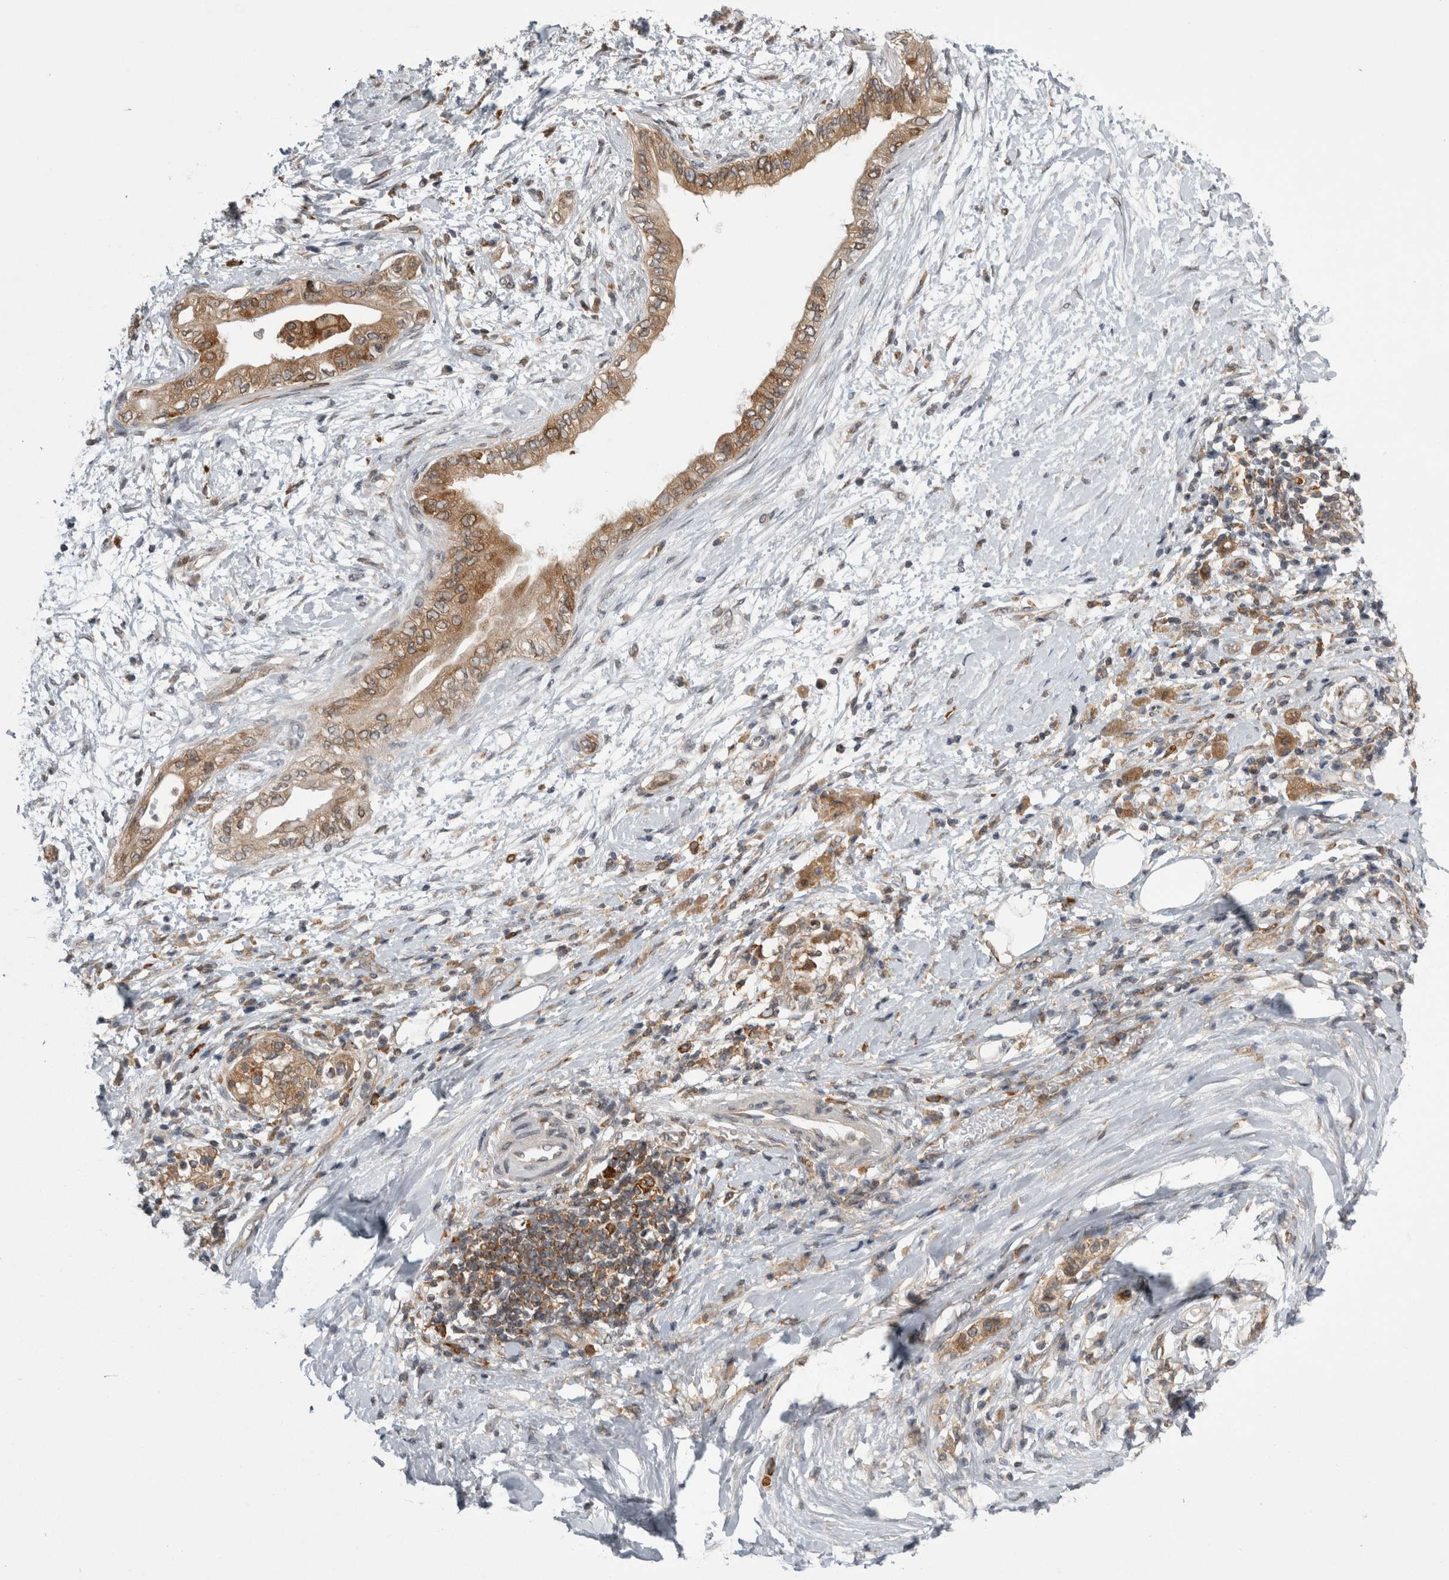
{"staining": {"intensity": "moderate", "quantity": ">75%", "location": "cytoplasmic/membranous"}, "tissue": "pancreatic cancer", "cell_type": "Tumor cells", "image_type": "cancer", "snomed": [{"axis": "morphology", "description": "Normal tissue, NOS"}, {"axis": "morphology", "description": "Adenocarcinoma, NOS"}, {"axis": "topography", "description": "Pancreas"}, {"axis": "topography", "description": "Duodenum"}], "caption": "IHC image of neoplastic tissue: pancreatic cancer stained using immunohistochemistry (IHC) displays medium levels of moderate protein expression localized specifically in the cytoplasmic/membranous of tumor cells, appearing as a cytoplasmic/membranous brown color.", "gene": "CACYBP", "patient": {"sex": "female", "age": 60}}